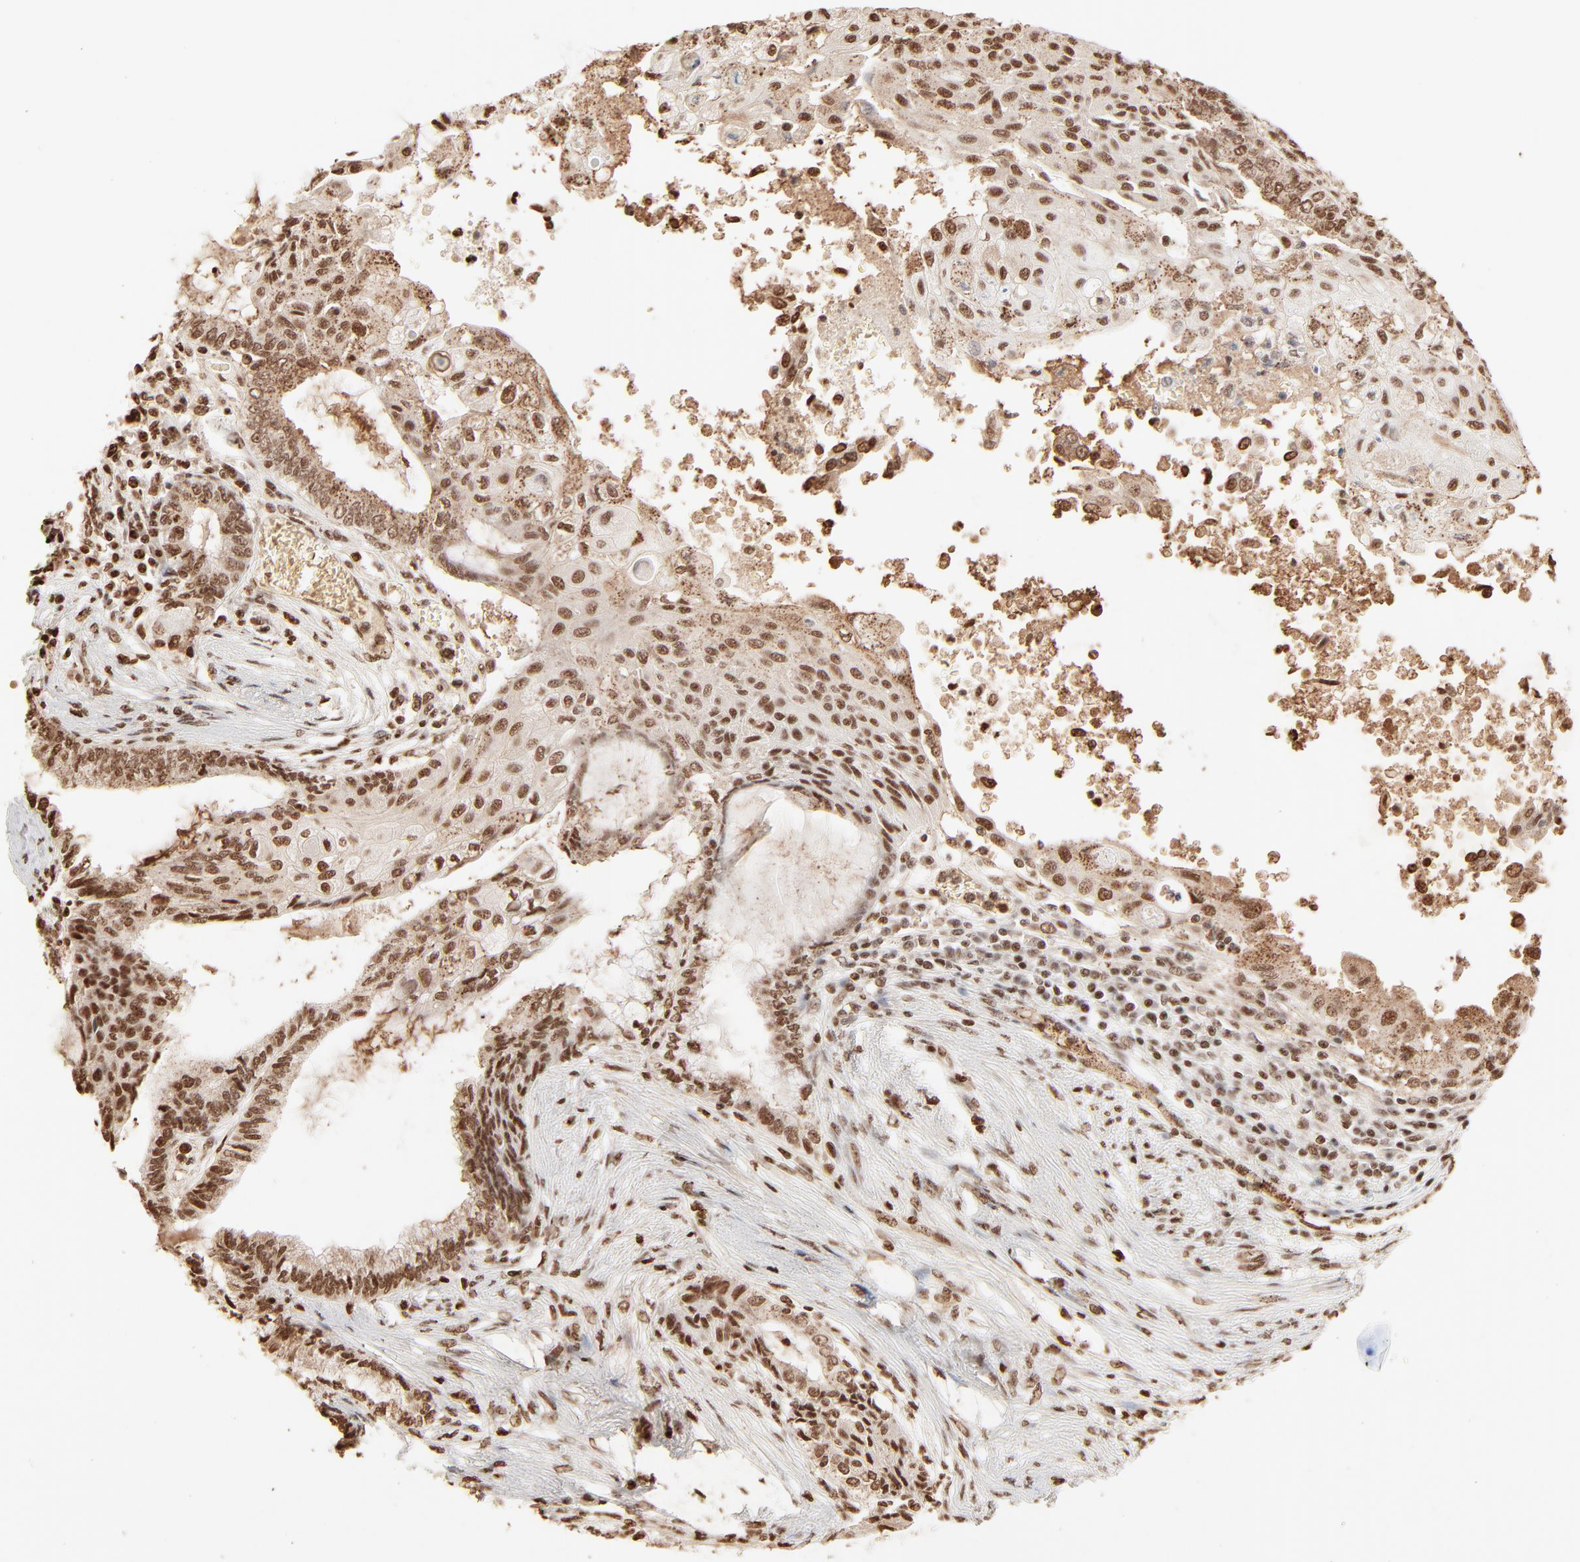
{"staining": {"intensity": "moderate", "quantity": ">75%", "location": "cytoplasmic/membranous"}, "tissue": "endometrial cancer", "cell_type": "Tumor cells", "image_type": "cancer", "snomed": [{"axis": "morphology", "description": "Adenocarcinoma, NOS"}, {"axis": "topography", "description": "Endometrium"}], "caption": "Protein analysis of adenocarcinoma (endometrial) tissue demonstrates moderate cytoplasmic/membranous expression in about >75% of tumor cells. The staining was performed using DAB (3,3'-diaminobenzidine) to visualize the protein expression in brown, while the nuclei were stained in blue with hematoxylin (Magnification: 20x).", "gene": "FAM50A", "patient": {"sex": "female", "age": 79}}